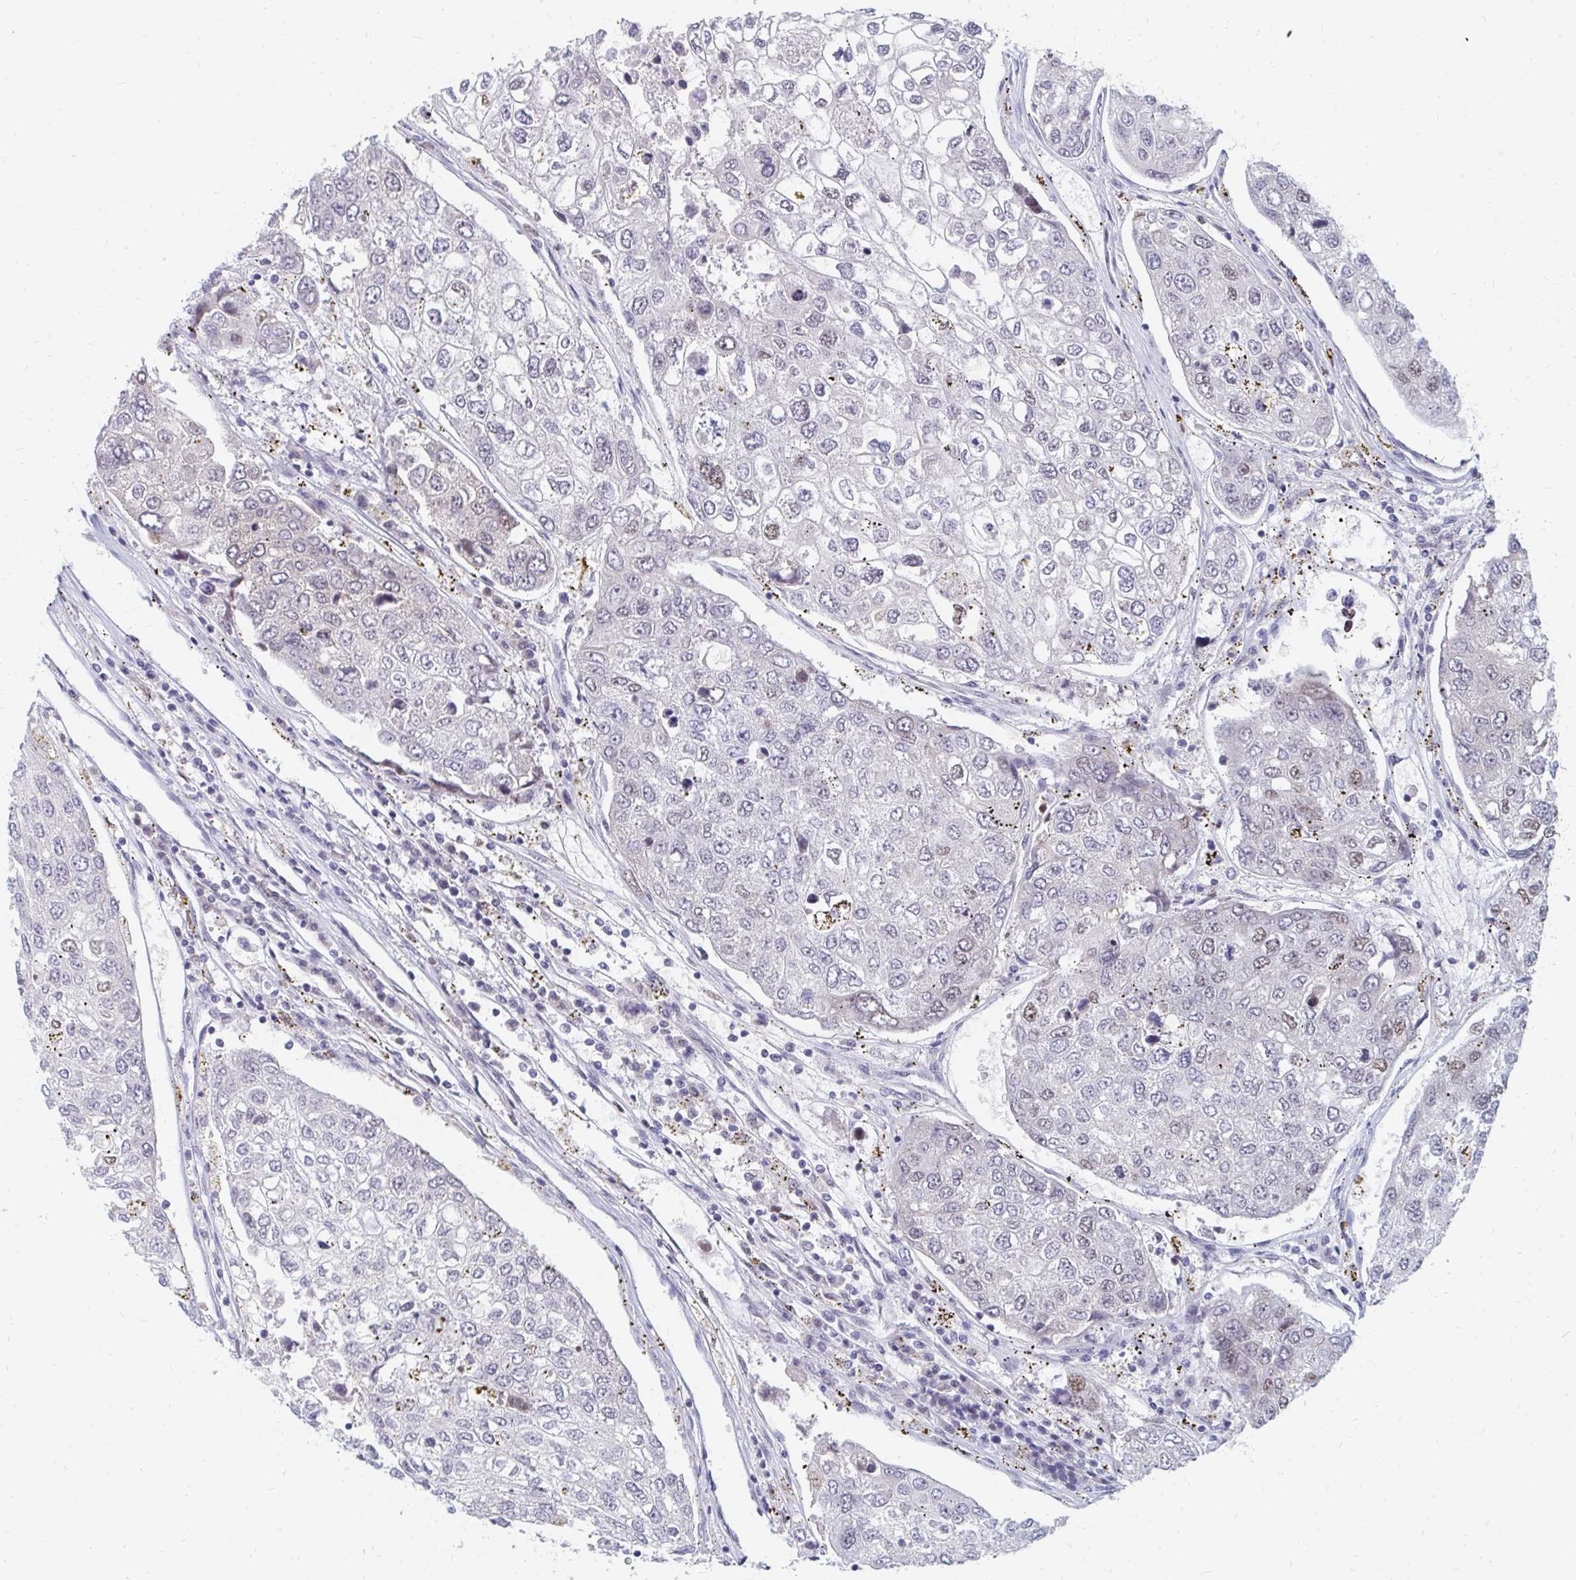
{"staining": {"intensity": "weak", "quantity": "25%-75%", "location": "nuclear"}, "tissue": "urothelial cancer", "cell_type": "Tumor cells", "image_type": "cancer", "snomed": [{"axis": "morphology", "description": "Urothelial carcinoma, High grade"}, {"axis": "topography", "description": "Lymph node"}, {"axis": "topography", "description": "Urinary bladder"}], "caption": "DAB immunohistochemical staining of human urothelial cancer displays weak nuclear protein positivity in about 25%-75% of tumor cells.", "gene": "PLK3", "patient": {"sex": "male", "age": 51}}